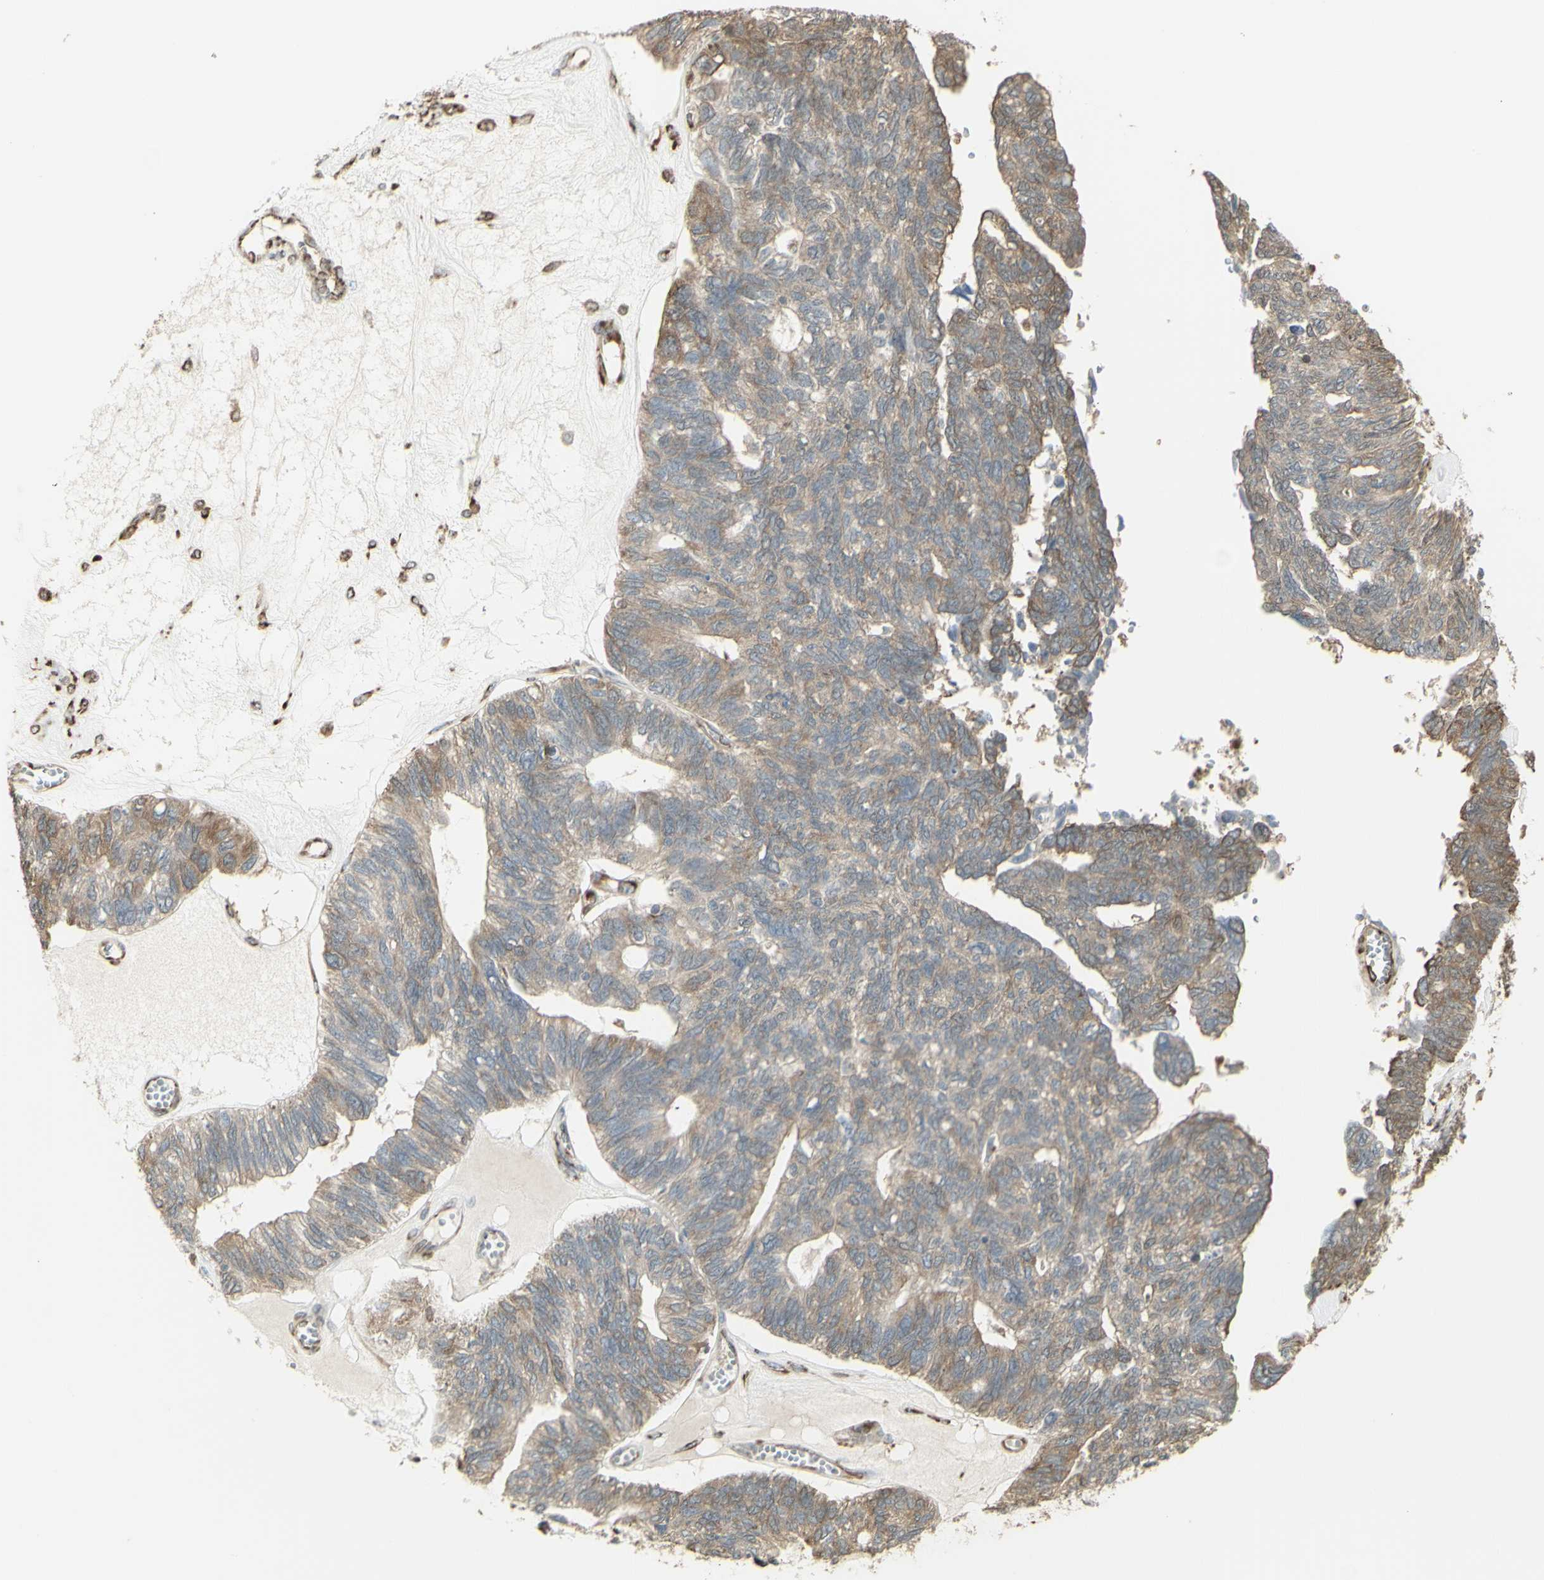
{"staining": {"intensity": "weak", "quantity": "<25%", "location": "cytoplasmic/membranous"}, "tissue": "ovarian cancer", "cell_type": "Tumor cells", "image_type": "cancer", "snomed": [{"axis": "morphology", "description": "Cystadenocarcinoma, serous, NOS"}, {"axis": "topography", "description": "Ovary"}], "caption": "IHC photomicrograph of neoplastic tissue: human ovarian cancer (serous cystadenocarcinoma) stained with DAB (3,3'-diaminobenzidine) shows no significant protein staining in tumor cells. The staining was performed using DAB (3,3'-diaminobenzidine) to visualize the protein expression in brown, while the nuclei were stained in blue with hematoxylin (Magnification: 20x).", "gene": "EEF1B2", "patient": {"sex": "female", "age": 79}}